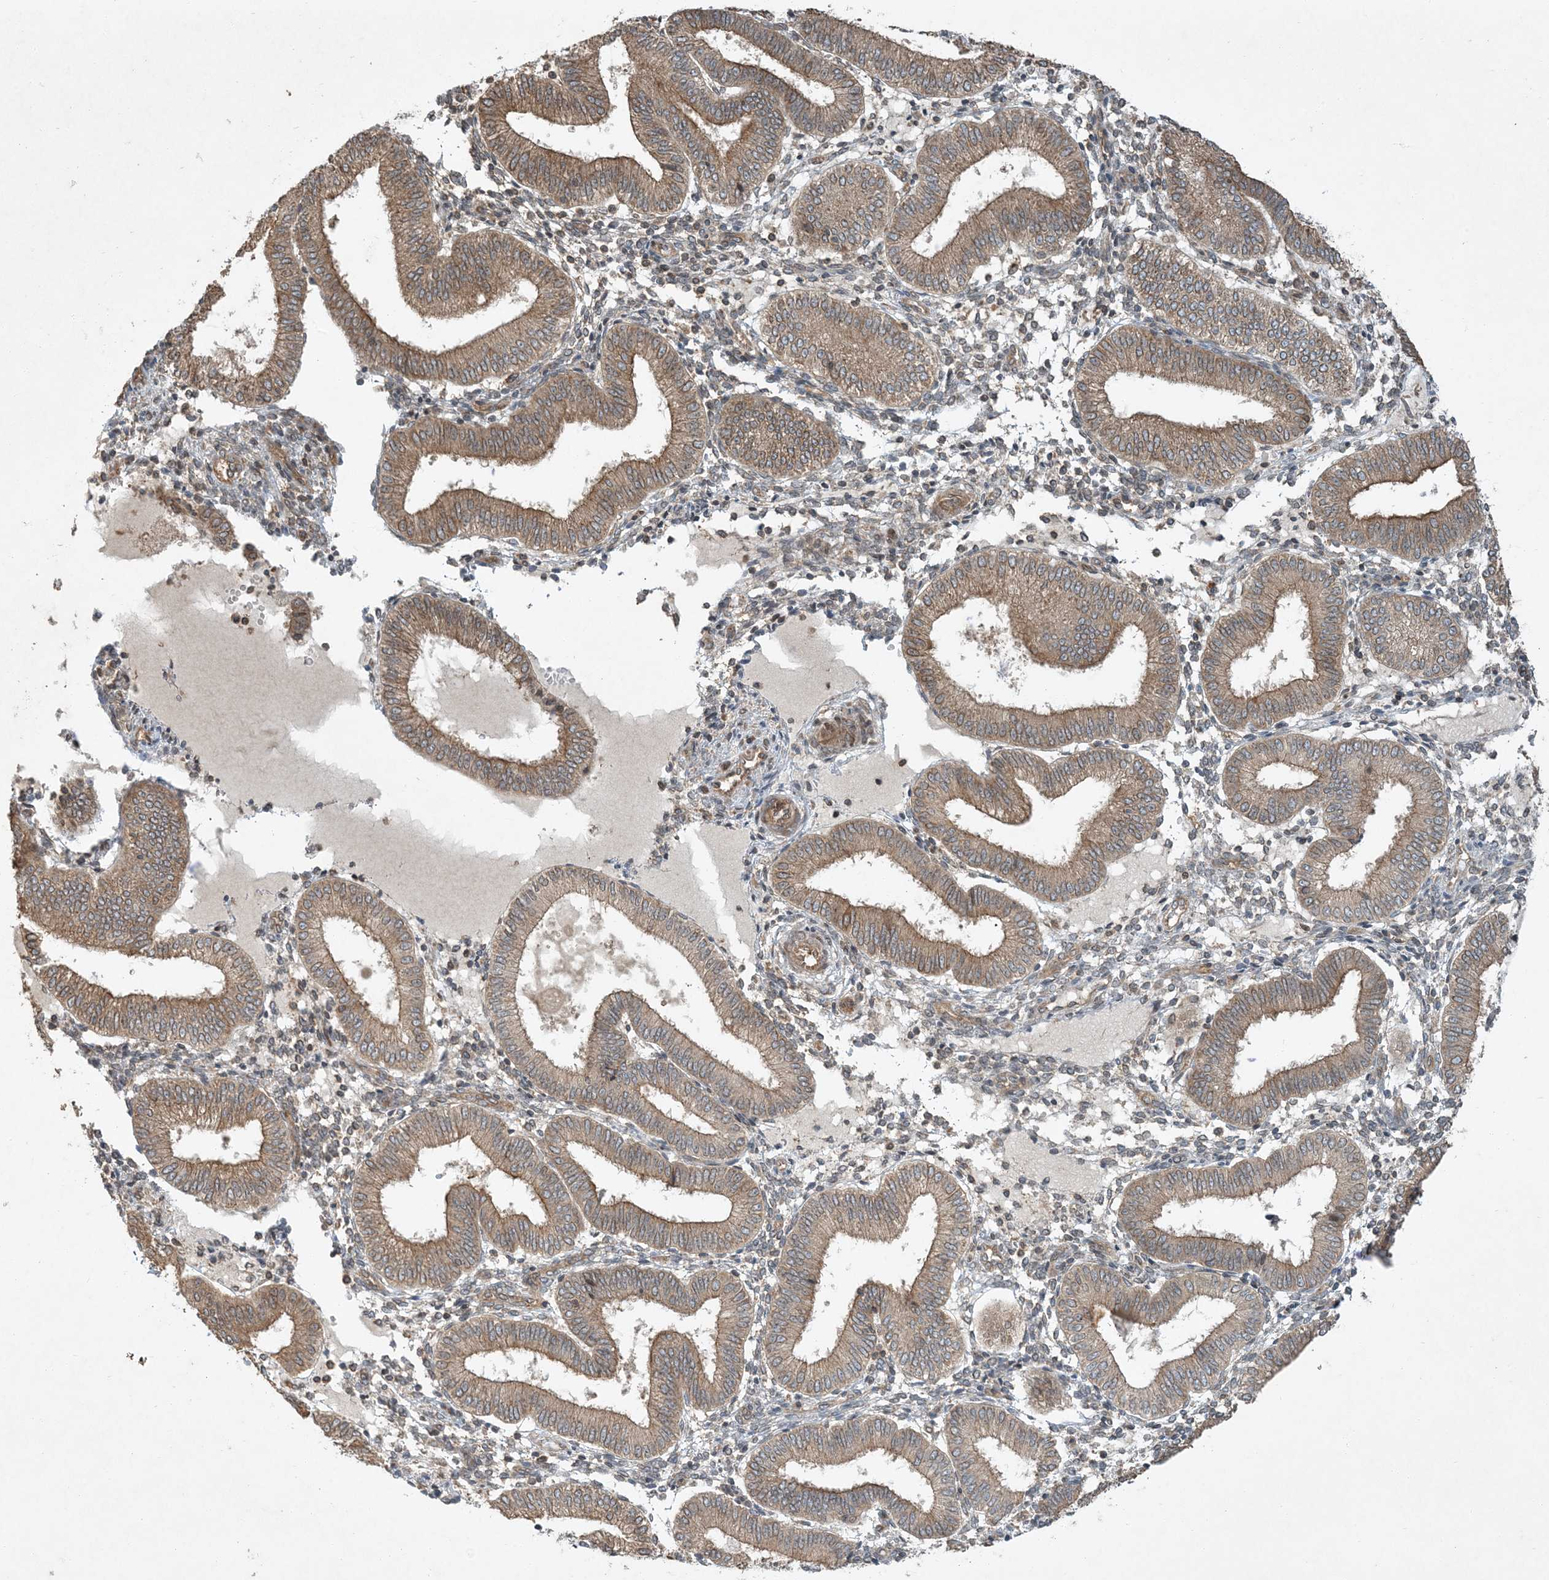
{"staining": {"intensity": "moderate", "quantity": "<25%", "location": "cytoplasmic/membranous"}, "tissue": "endometrium", "cell_type": "Cells in endometrial stroma", "image_type": "normal", "snomed": [{"axis": "morphology", "description": "Normal tissue, NOS"}, {"axis": "topography", "description": "Endometrium"}], "caption": "This is an image of IHC staining of benign endometrium, which shows moderate staining in the cytoplasmic/membranous of cells in endometrial stroma.", "gene": "COMMD8", "patient": {"sex": "female", "age": 39}}